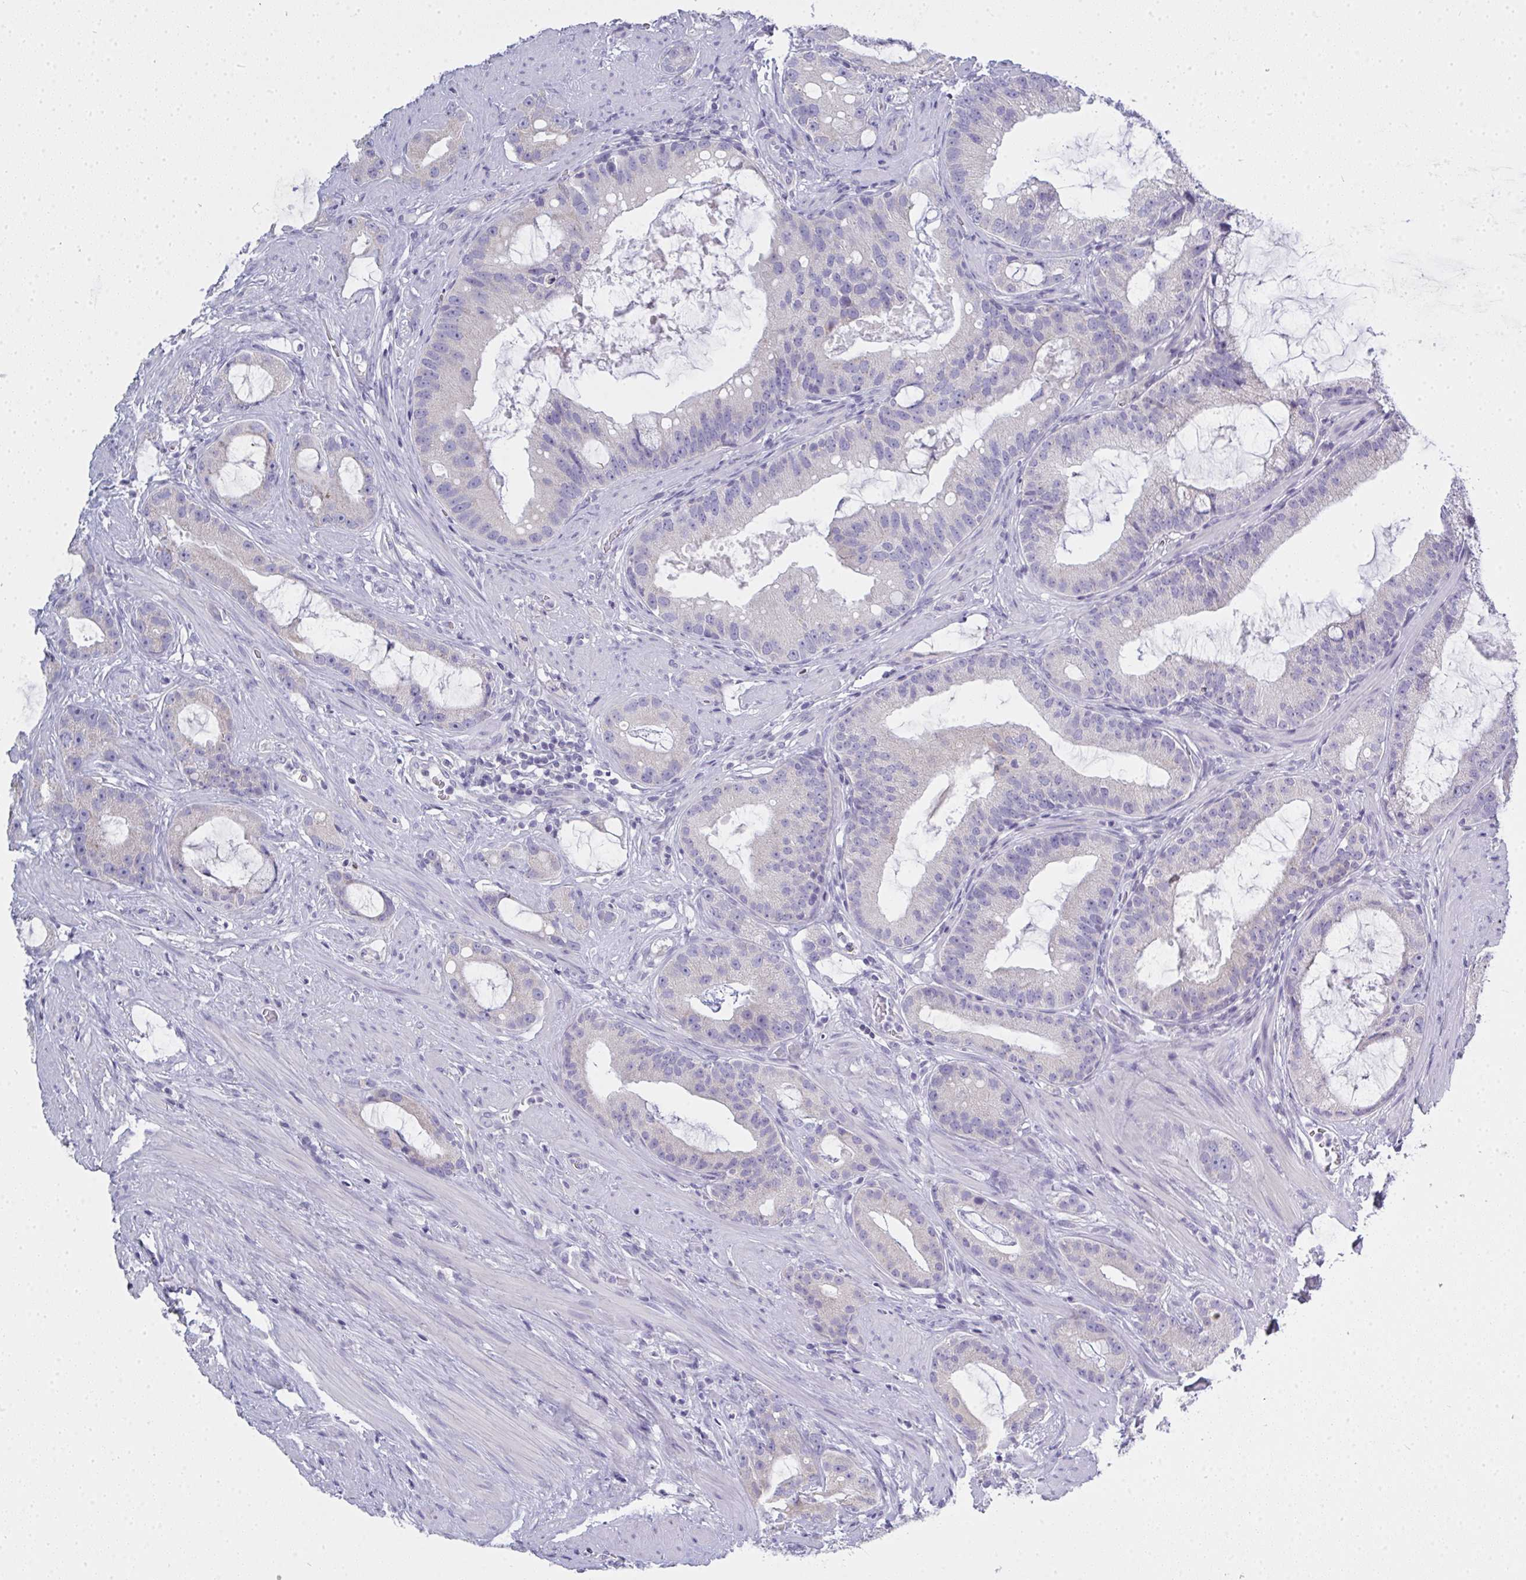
{"staining": {"intensity": "negative", "quantity": "none", "location": "none"}, "tissue": "prostate cancer", "cell_type": "Tumor cells", "image_type": "cancer", "snomed": [{"axis": "morphology", "description": "Adenocarcinoma, High grade"}, {"axis": "topography", "description": "Prostate"}], "caption": "Prostate cancer was stained to show a protein in brown. There is no significant expression in tumor cells.", "gene": "GSDMB", "patient": {"sex": "male", "age": 65}}